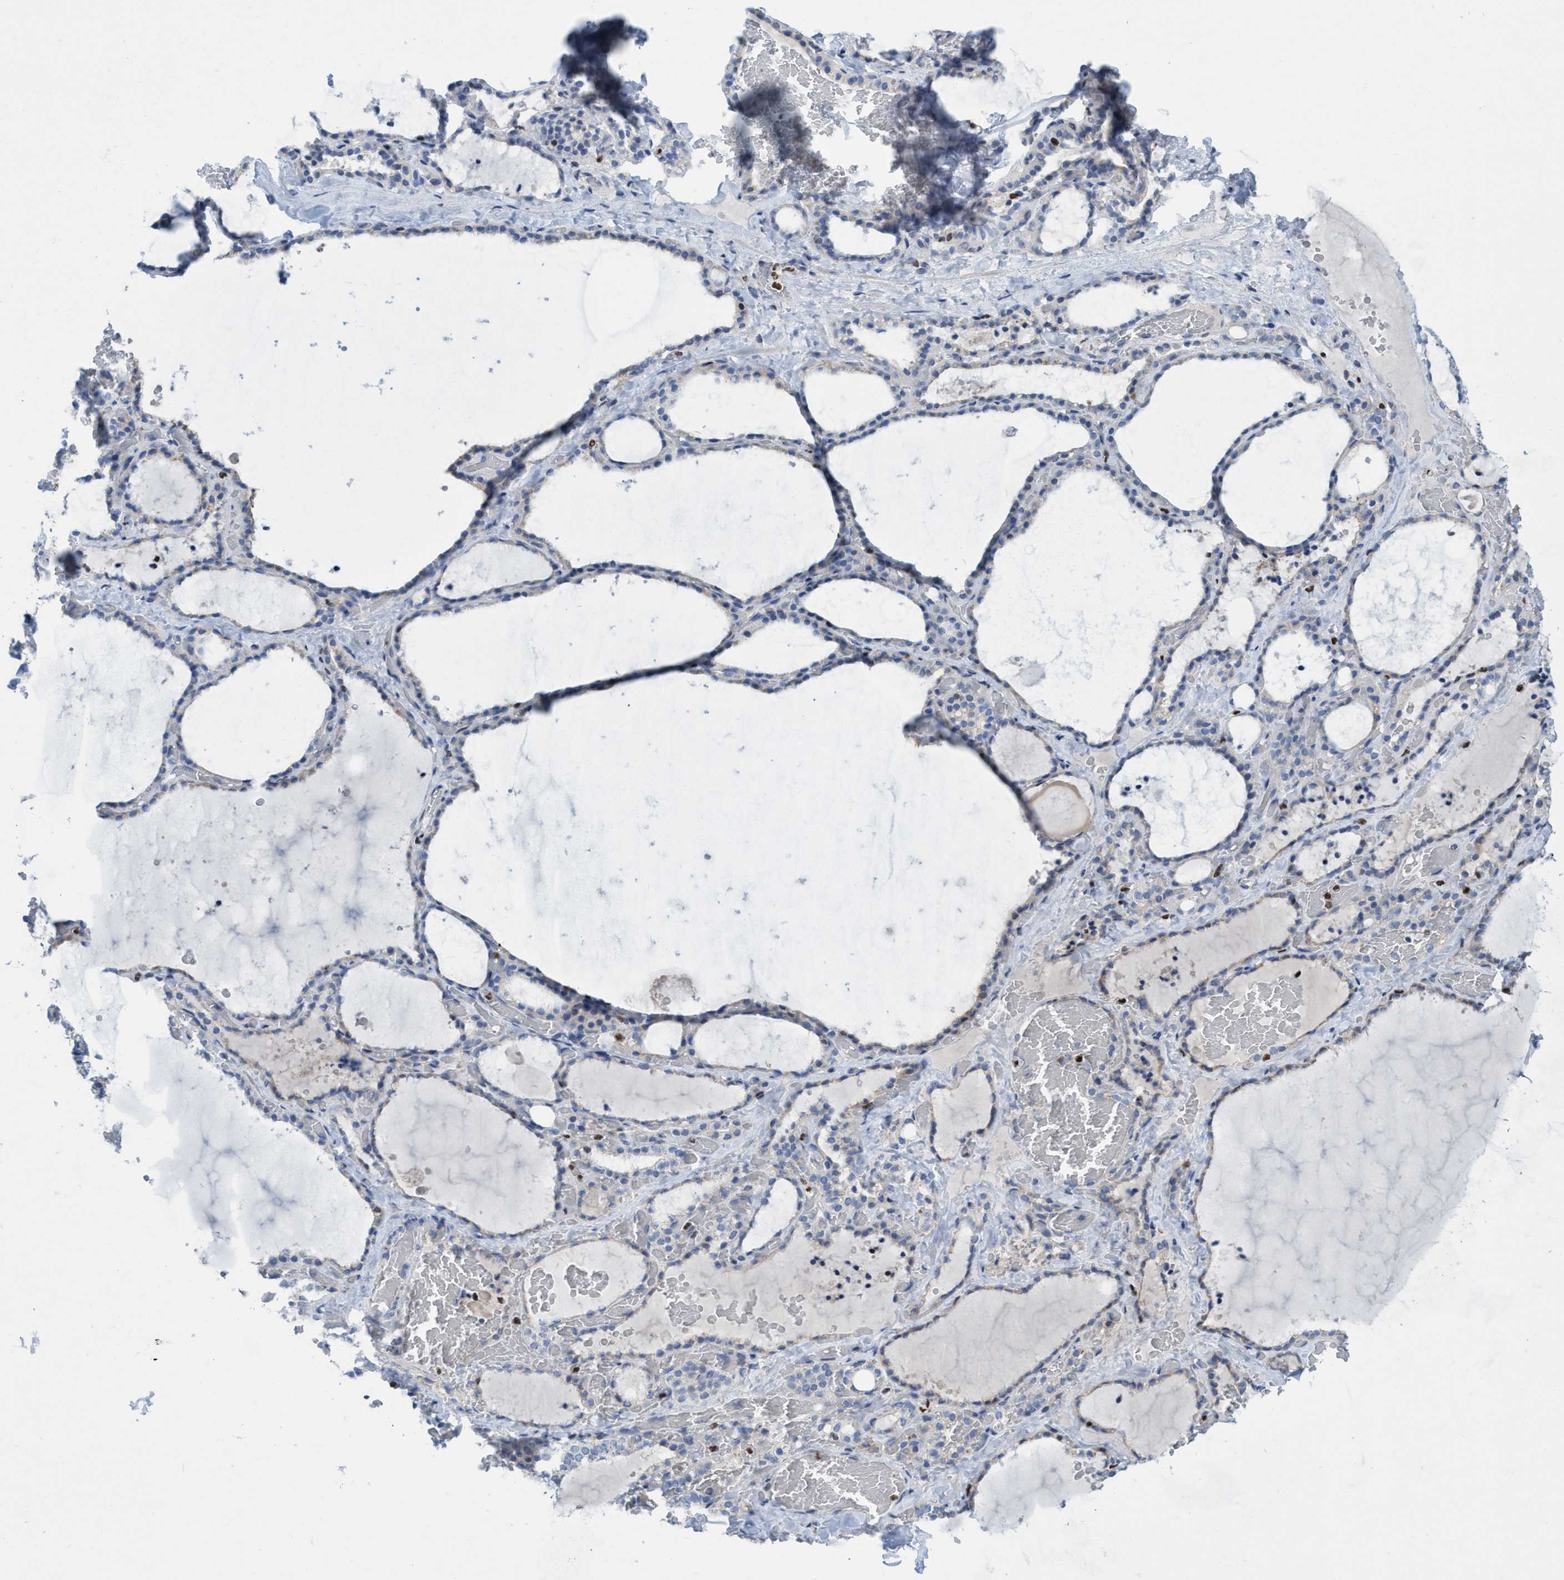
{"staining": {"intensity": "negative", "quantity": "none", "location": "none"}, "tissue": "thyroid gland", "cell_type": "Glandular cells", "image_type": "normal", "snomed": [{"axis": "morphology", "description": "Normal tissue, NOS"}, {"axis": "topography", "description": "Thyroid gland"}], "caption": "Glandular cells are negative for protein expression in normal human thyroid gland. (Brightfield microscopy of DAB IHC at high magnification).", "gene": "CBX2", "patient": {"sex": "female", "age": 22}}